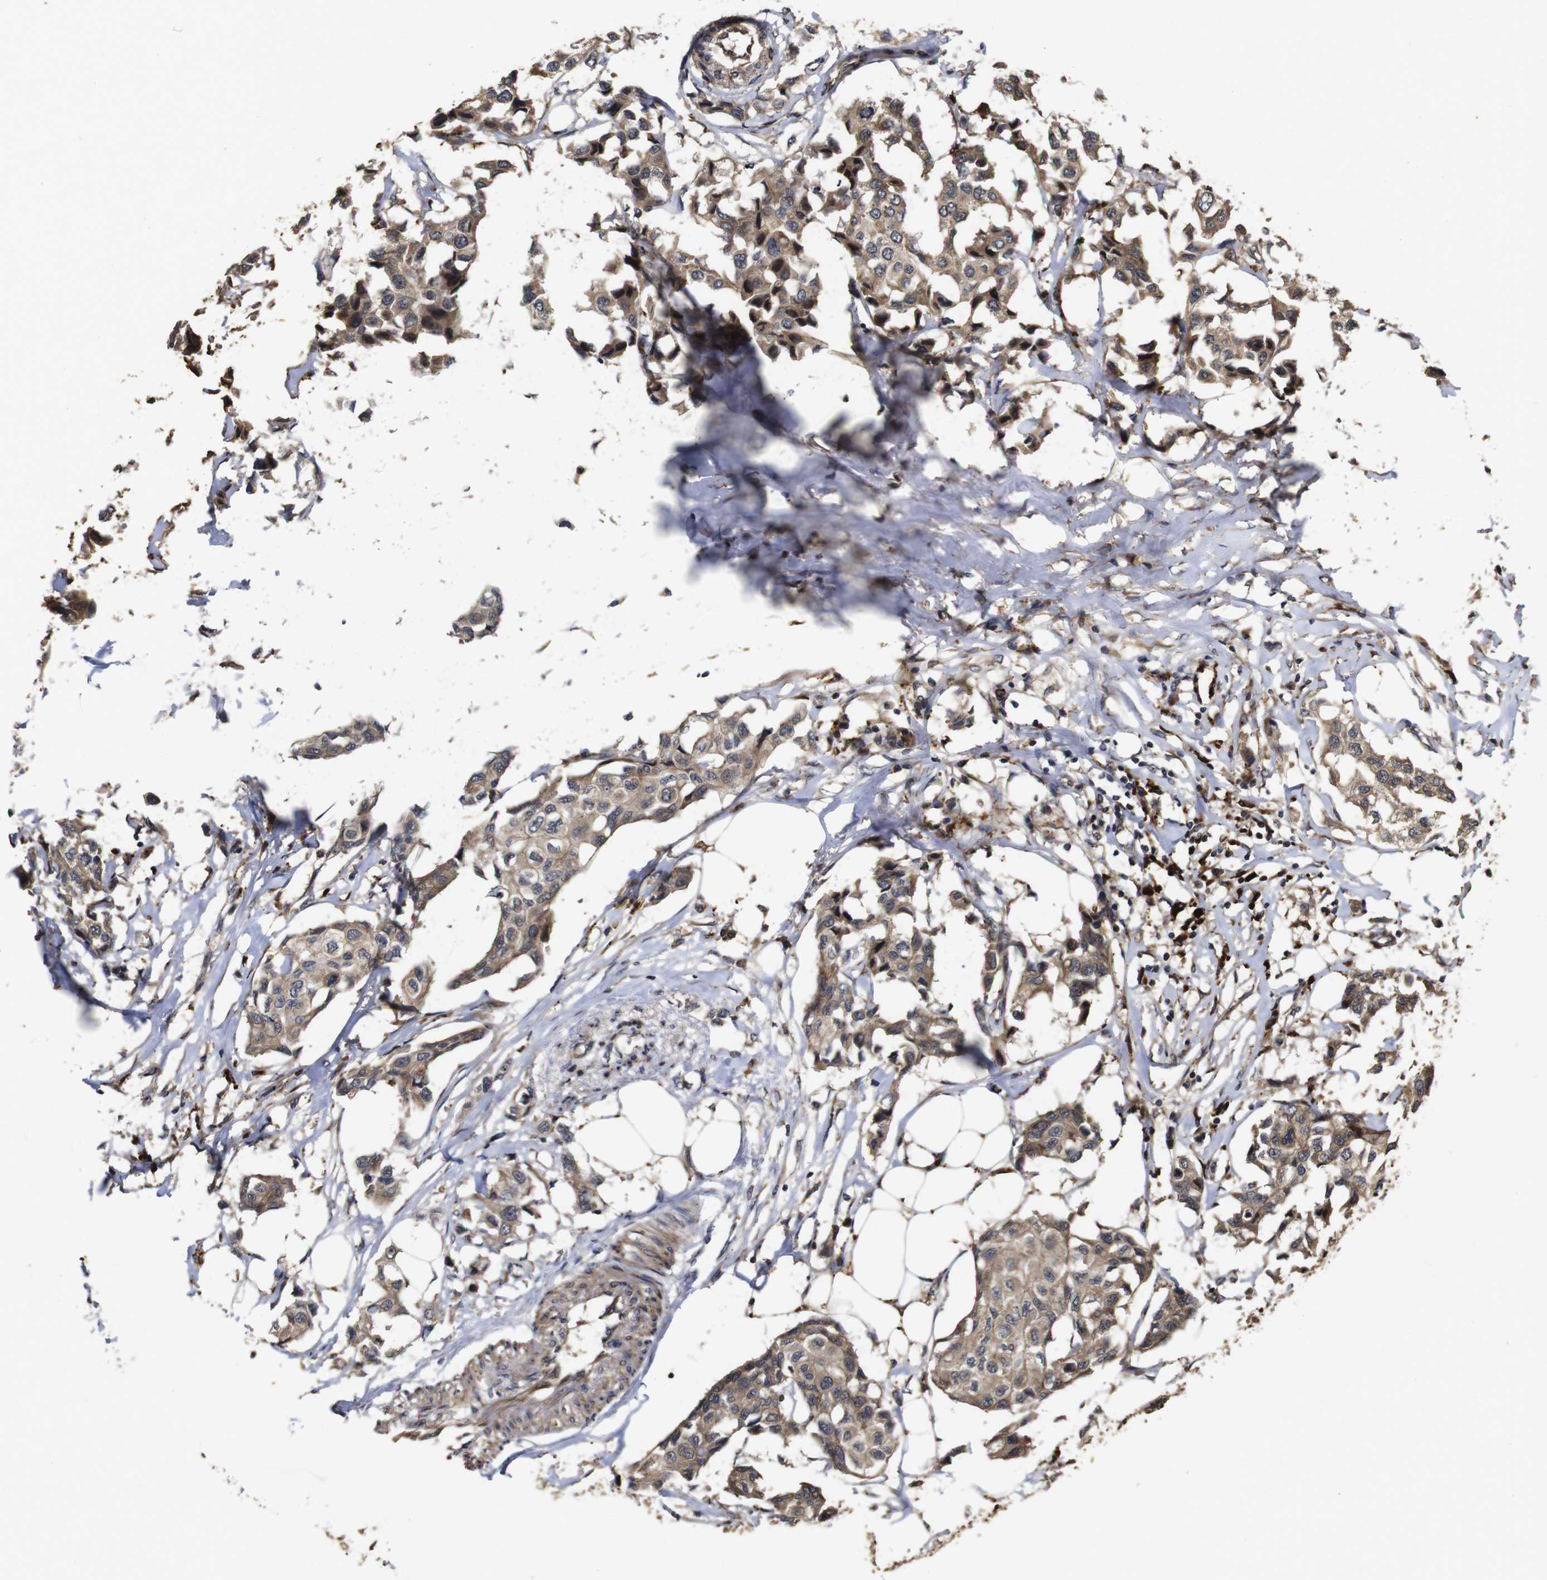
{"staining": {"intensity": "moderate", "quantity": ">75%", "location": "cytoplasmic/membranous"}, "tissue": "breast cancer", "cell_type": "Tumor cells", "image_type": "cancer", "snomed": [{"axis": "morphology", "description": "Duct carcinoma"}, {"axis": "topography", "description": "Breast"}], "caption": "IHC micrograph of neoplastic tissue: human breast invasive ductal carcinoma stained using immunohistochemistry displays medium levels of moderate protein expression localized specifically in the cytoplasmic/membranous of tumor cells, appearing as a cytoplasmic/membranous brown color.", "gene": "PTPN14", "patient": {"sex": "female", "age": 80}}